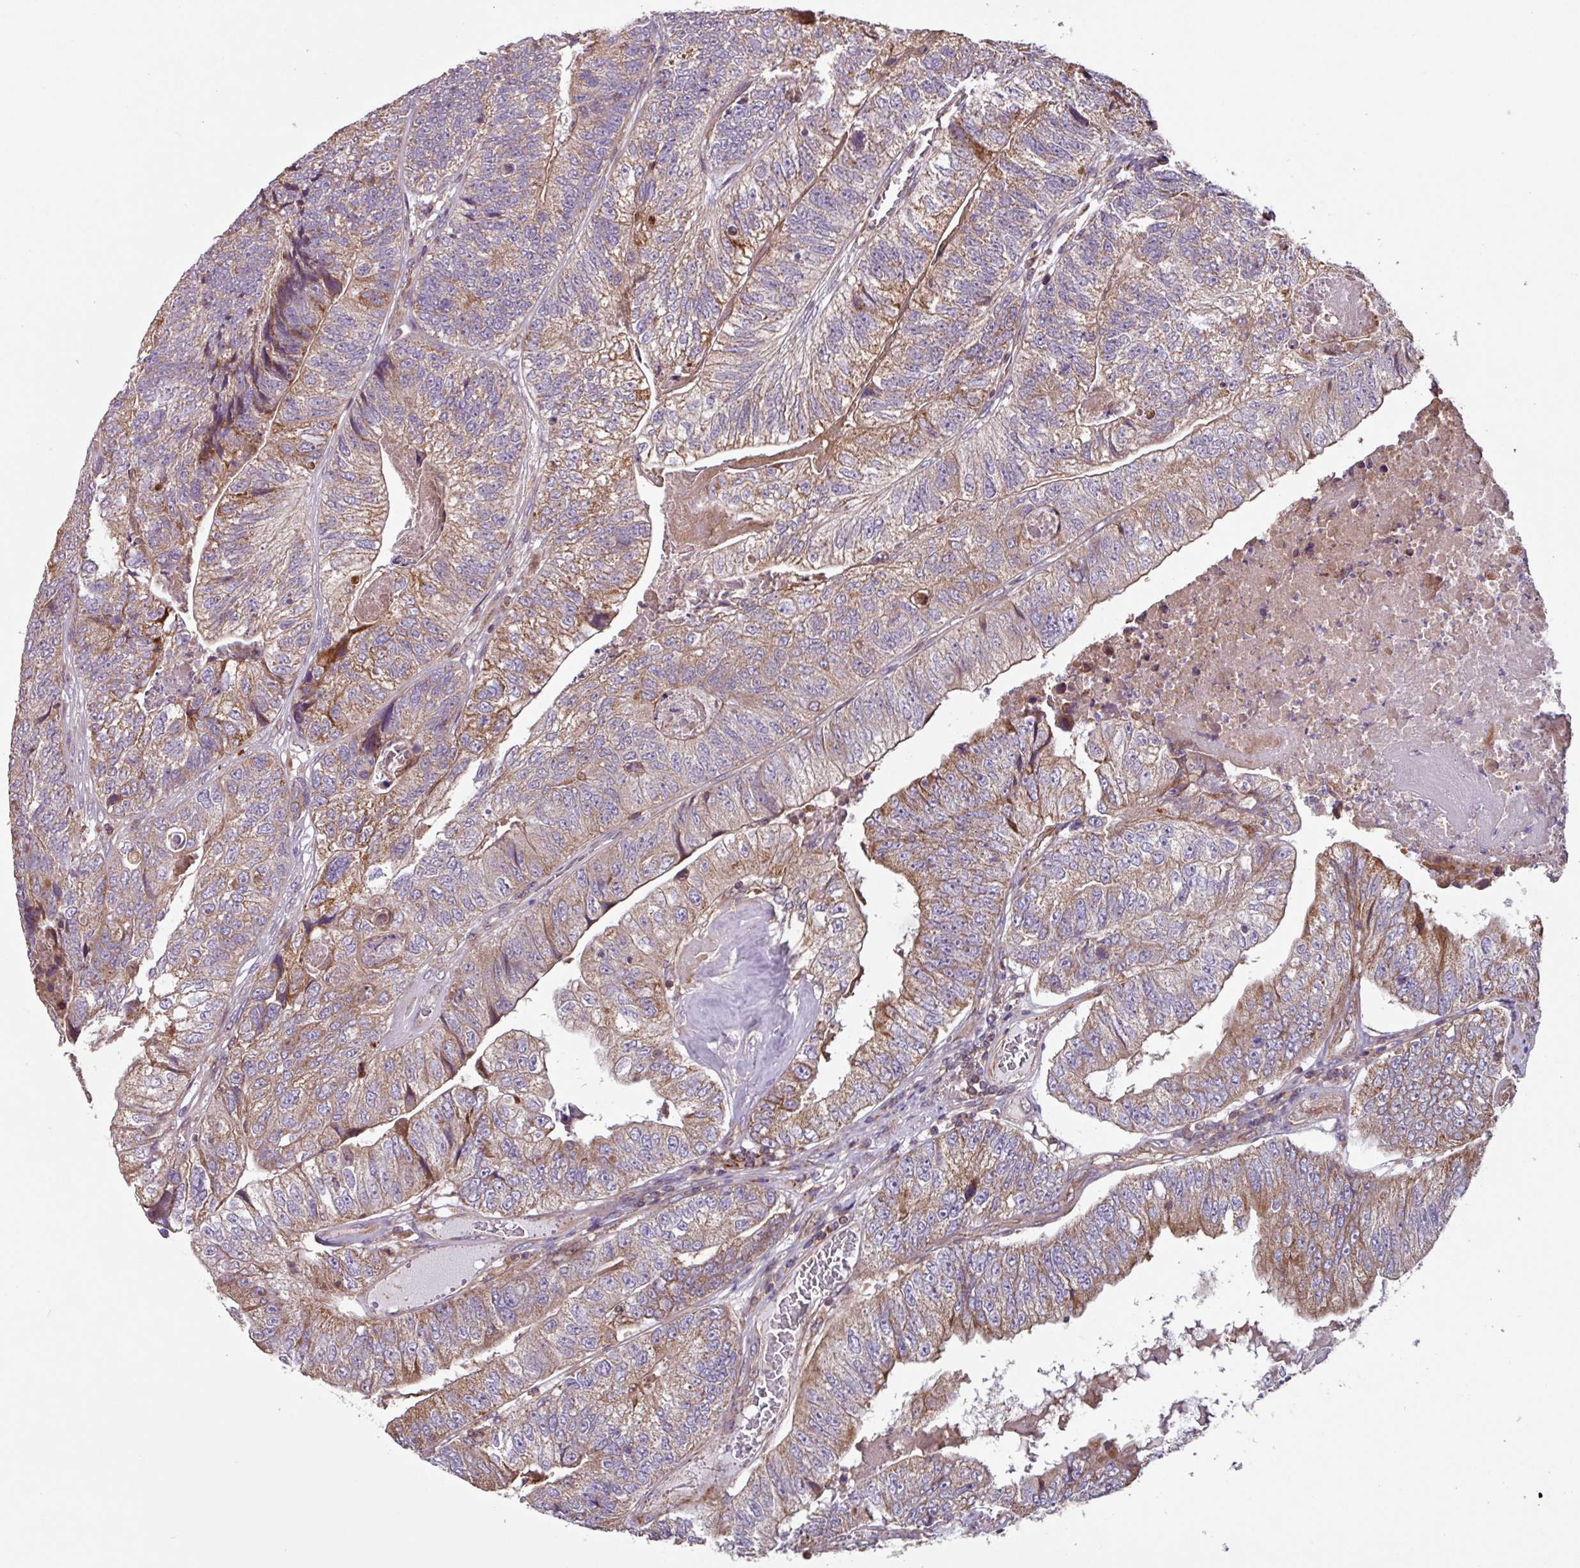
{"staining": {"intensity": "moderate", "quantity": ">75%", "location": "cytoplasmic/membranous"}, "tissue": "colorectal cancer", "cell_type": "Tumor cells", "image_type": "cancer", "snomed": [{"axis": "morphology", "description": "Adenocarcinoma, NOS"}, {"axis": "topography", "description": "Colon"}], "caption": "Colorectal adenocarcinoma tissue shows moderate cytoplasmic/membranous expression in approximately >75% of tumor cells, visualized by immunohistochemistry. The protein is stained brown, and the nuclei are stained in blue (DAB IHC with brightfield microscopy, high magnification).", "gene": "PLEKHD1", "patient": {"sex": "female", "age": 67}}